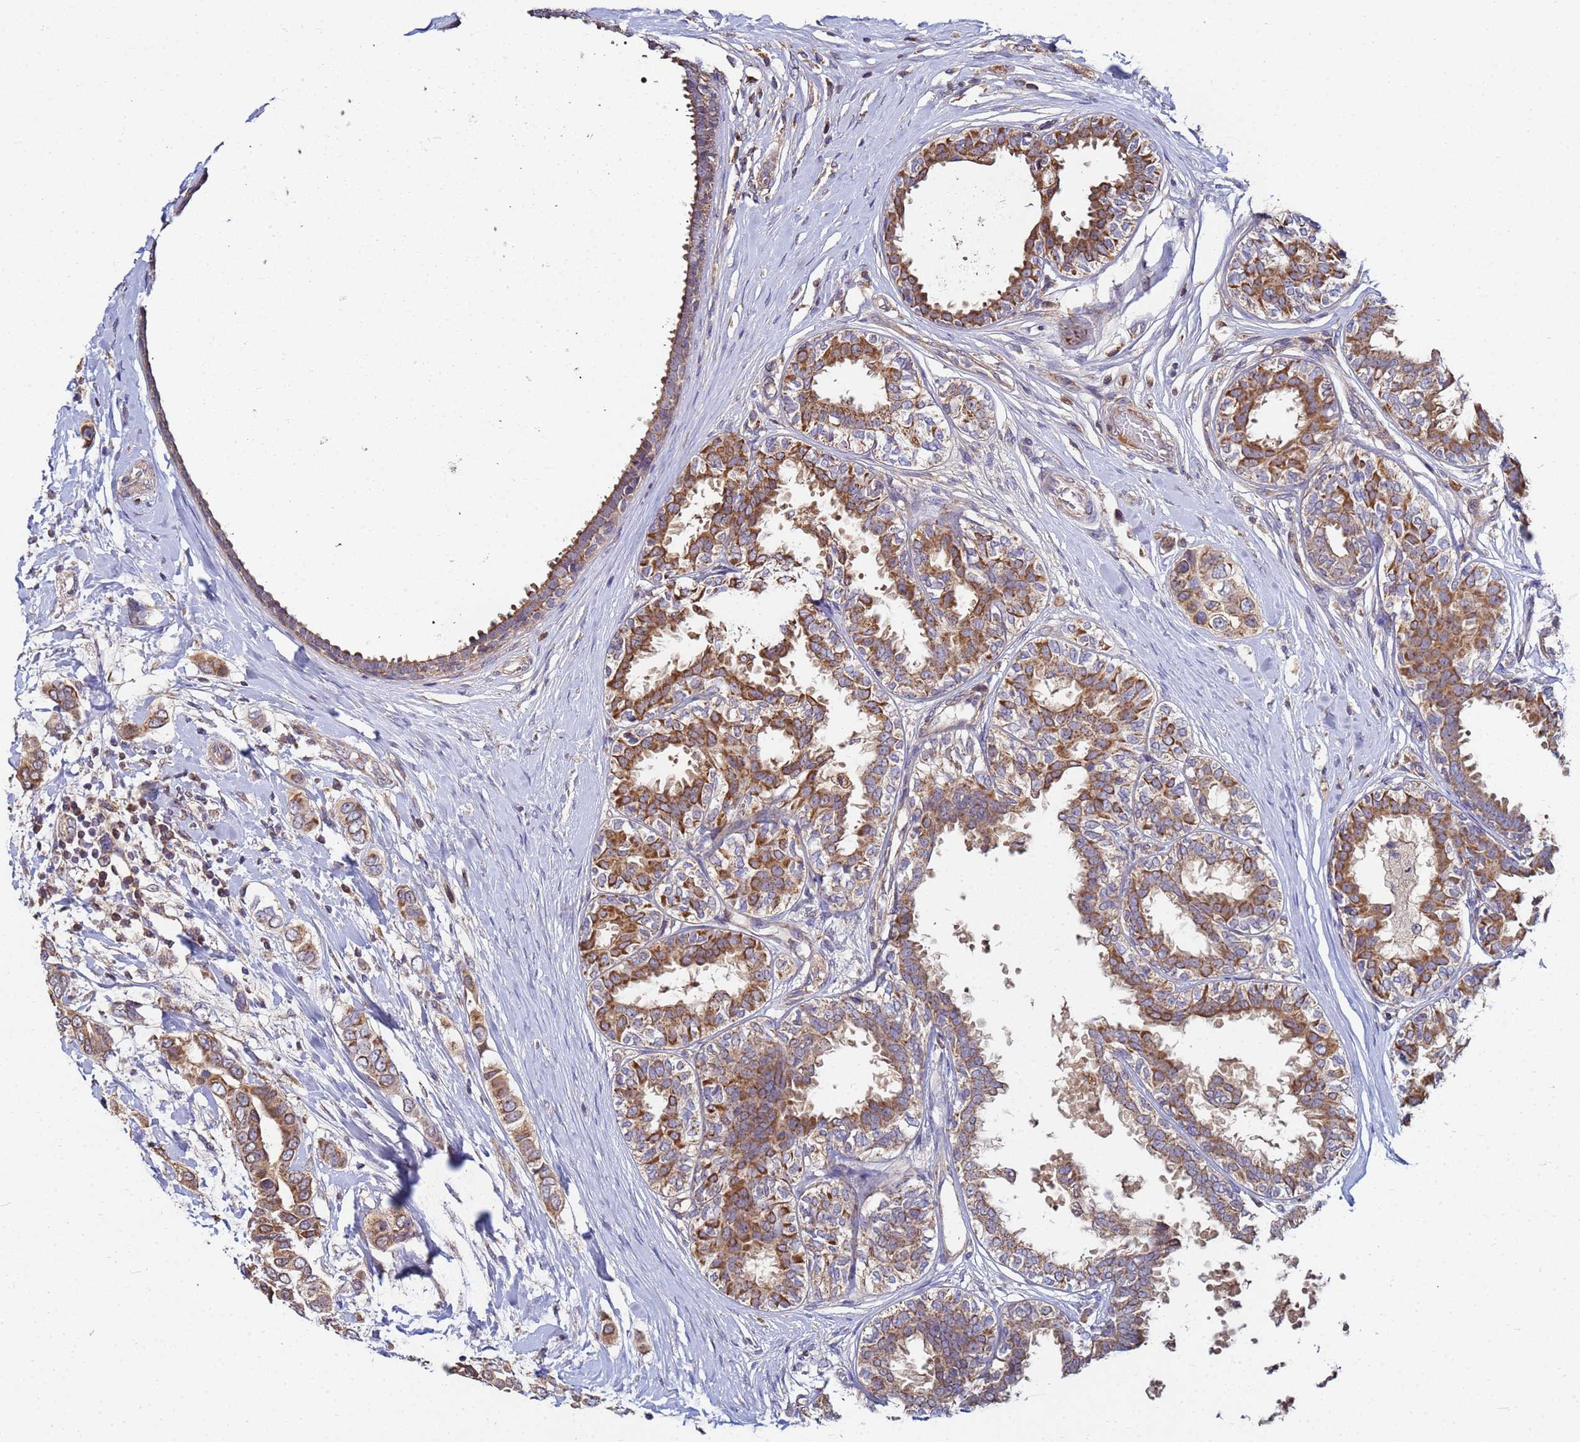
{"staining": {"intensity": "moderate", "quantity": ">75%", "location": "cytoplasmic/membranous"}, "tissue": "breast cancer", "cell_type": "Tumor cells", "image_type": "cancer", "snomed": [{"axis": "morphology", "description": "Lobular carcinoma"}, {"axis": "topography", "description": "Breast"}], "caption": "This is a histology image of IHC staining of breast lobular carcinoma, which shows moderate expression in the cytoplasmic/membranous of tumor cells.", "gene": "C5orf34", "patient": {"sex": "female", "age": 51}}